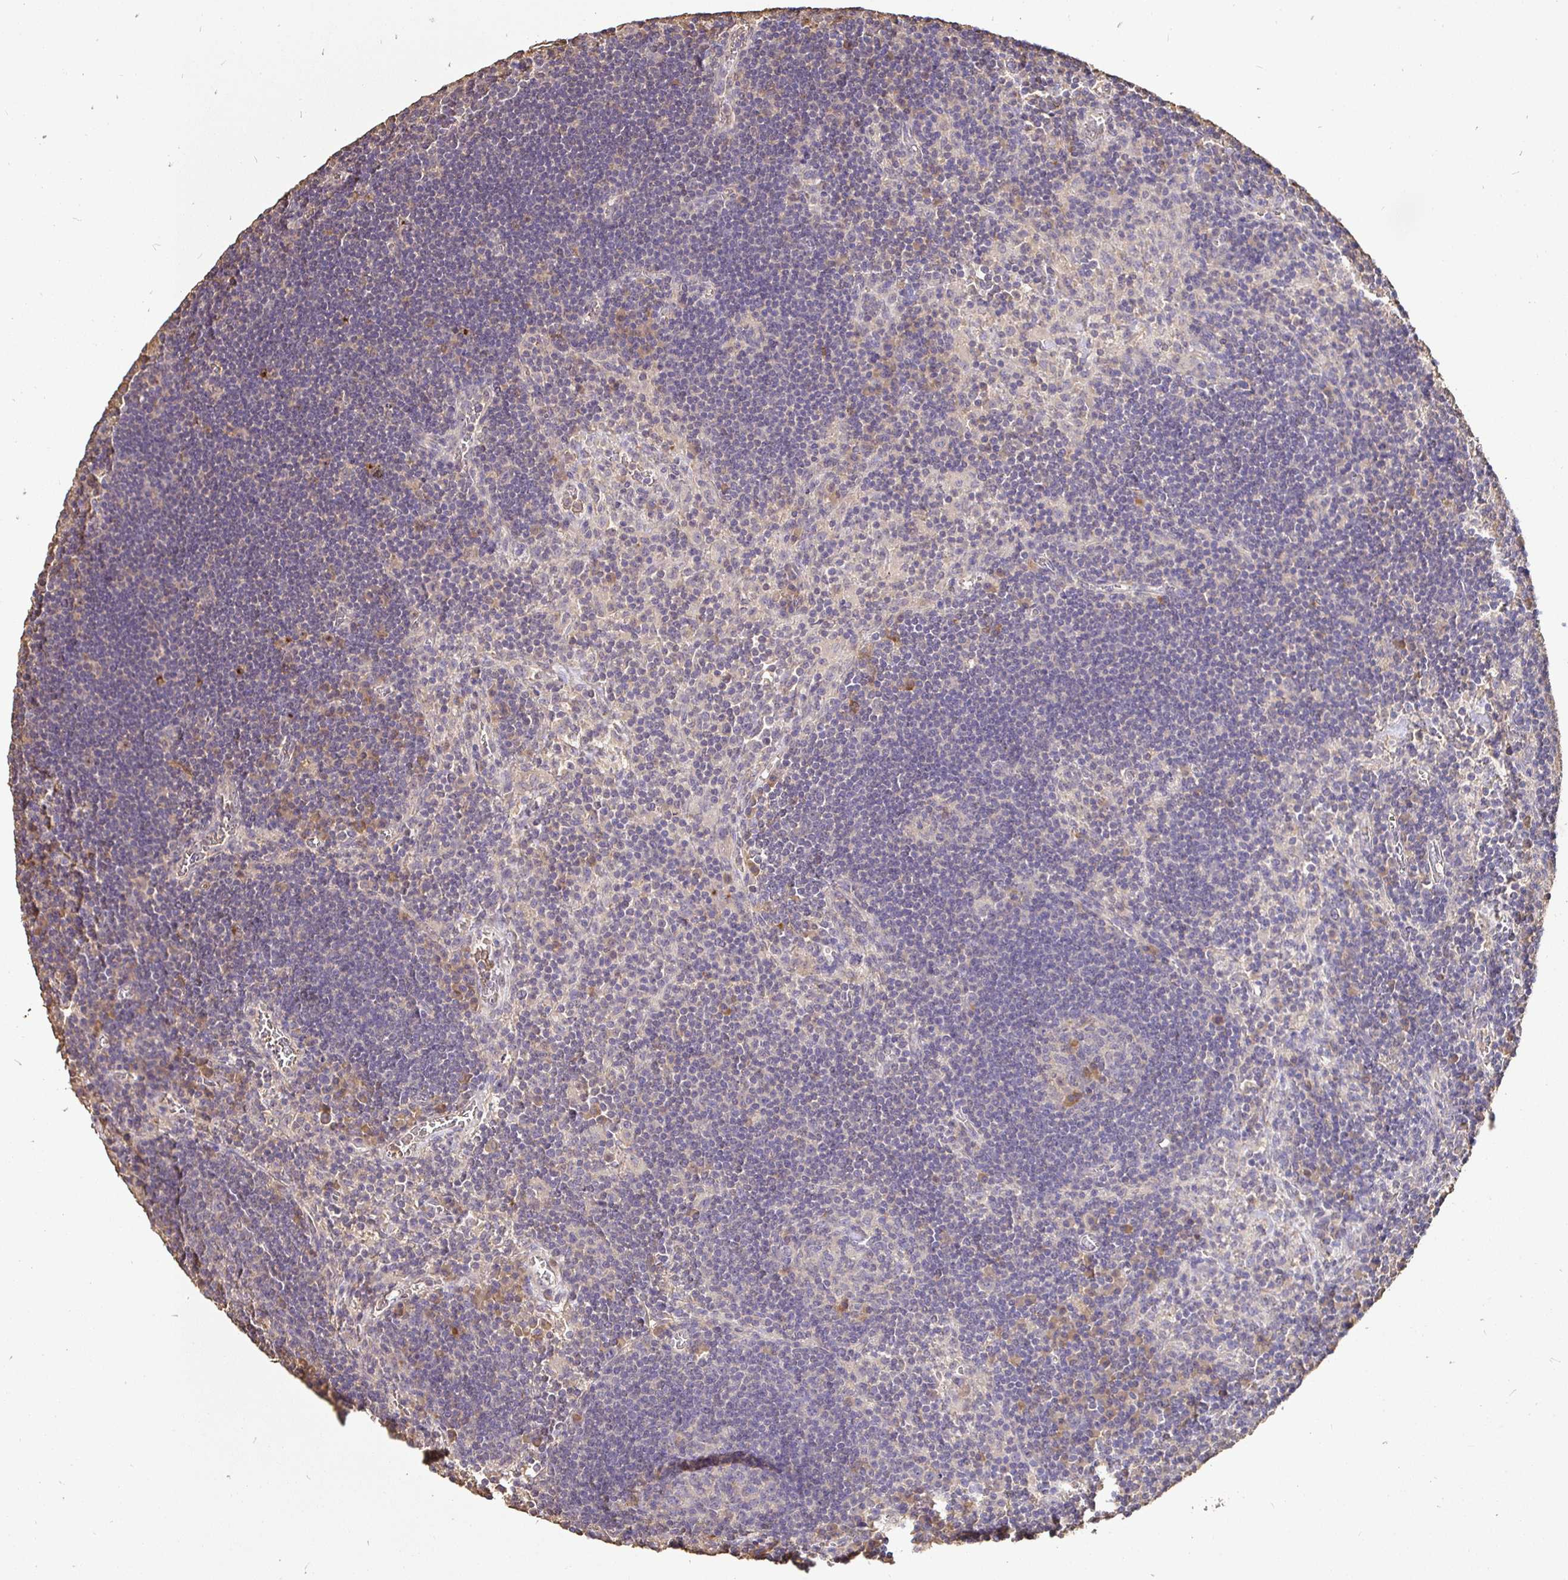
{"staining": {"intensity": "moderate", "quantity": "<25%", "location": "cytoplasmic/membranous"}, "tissue": "lymph node", "cell_type": "Germinal center cells", "image_type": "normal", "snomed": [{"axis": "morphology", "description": "Normal tissue, NOS"}, {"axis": "topography", "description": "Lymph node"}], "caption": "Immunohistochemical staining of benign lymph node shows <25% levels of moderate cytoplasmic/membranous protein expression in about <25% of germinal center cells.", "gene": "MAPK8IP3", "patient": {"sex": "male", "age": 67}}